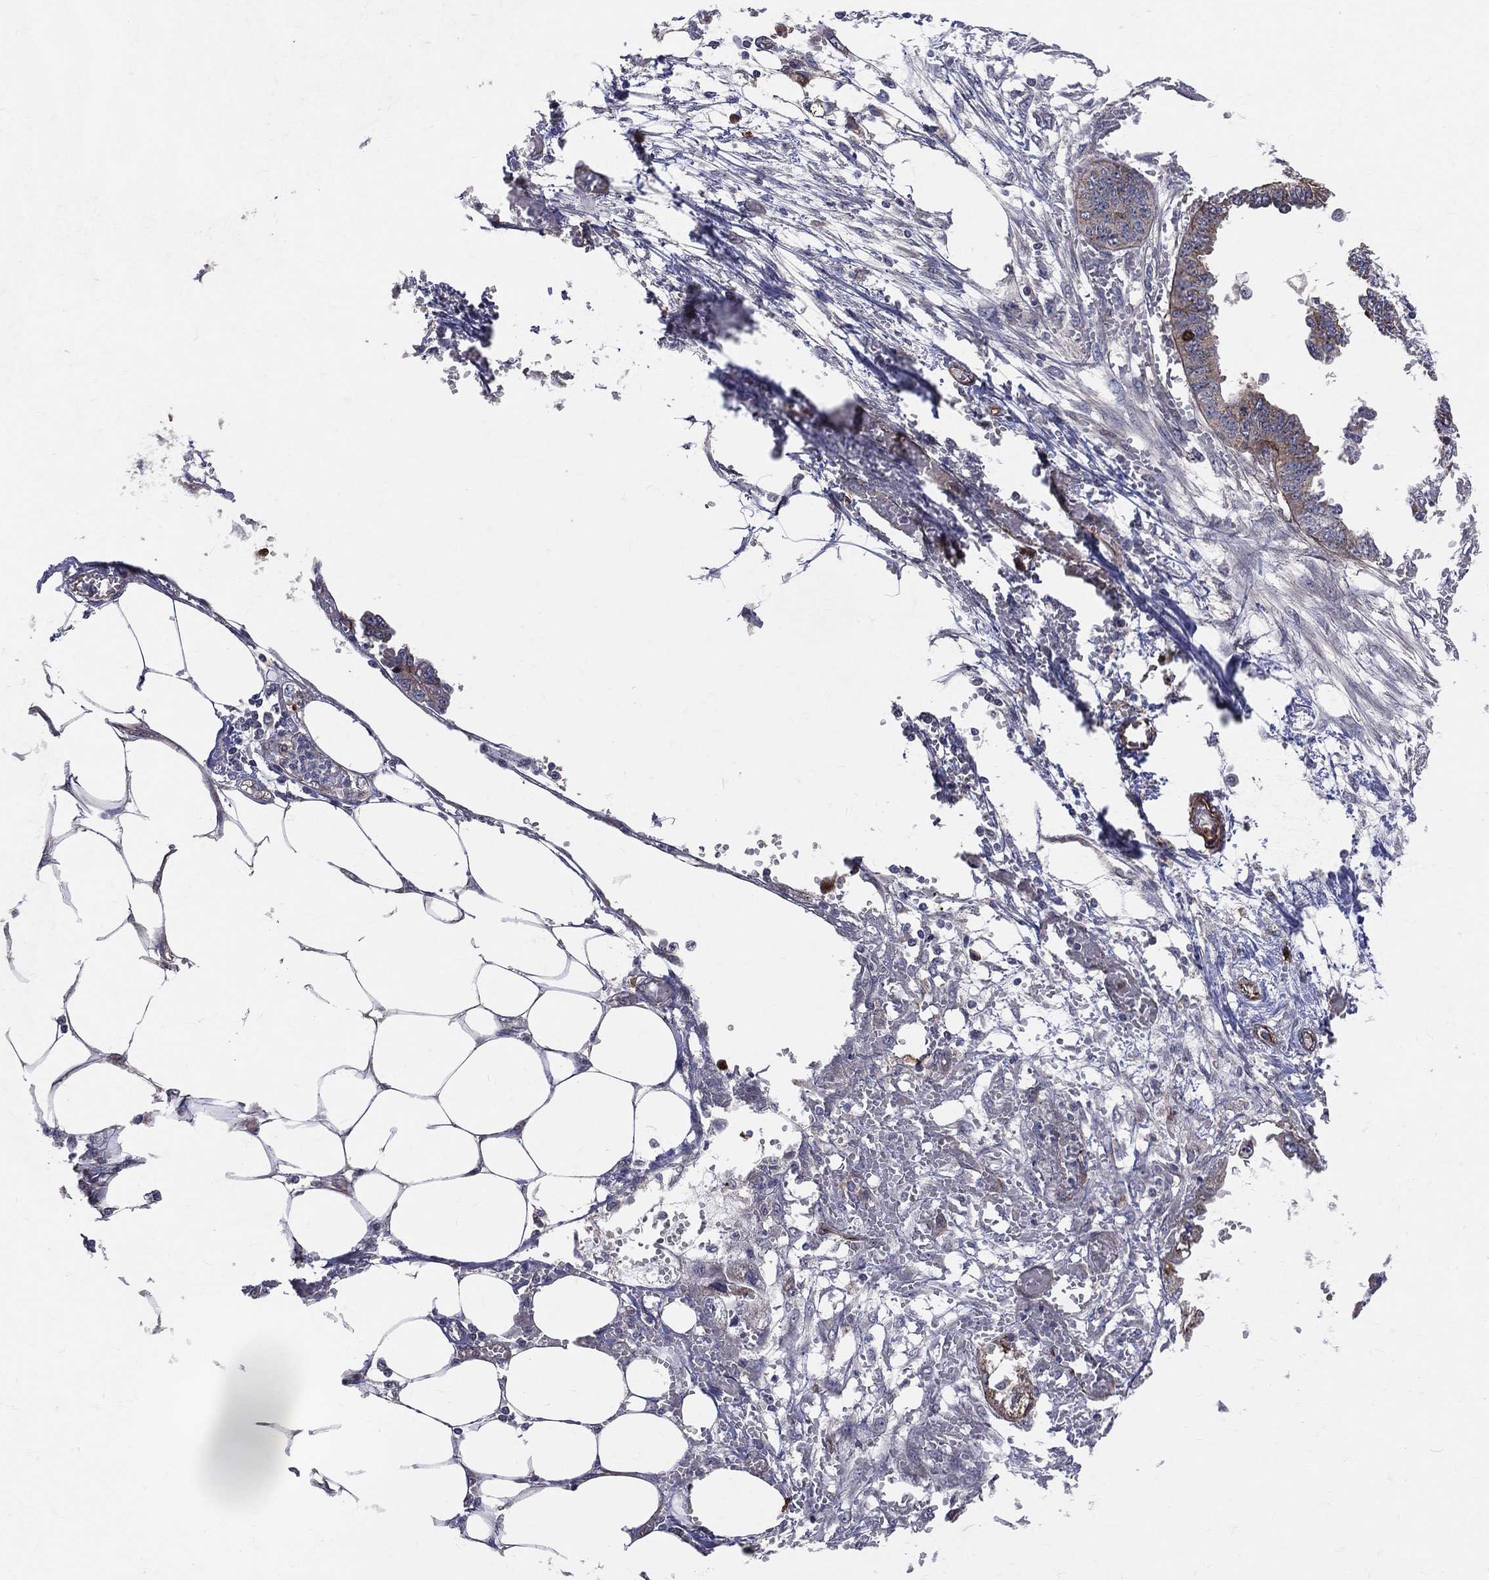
{"staining": {"intensity": "weak", "quantity": ">75%", "location": "cytoplasmic/membranous"}, "tissue": "endometrial cancer", "cell_type": "Tumor cells", "image_type": "cancer", "snomed": [{"axis": "morphology", "description": "Adenocarcinoma, NOS"}, {"axis": "morphology", "description": "Adenocarcinoma, metastatic, NOS"}, {"axis": "topography", "description": "Adipose tissue"}, {"axis": "topography", "description": "Endometrium"}], "caption": "Weak cytoplasmic/membranous staining for a protein is seen in about >75% of tumor cells of adenocarcinoma (endometrial) using immunohistochemistry.", "gene": "ENTPD1", "patient": {"sex": "female", "age": 67}}